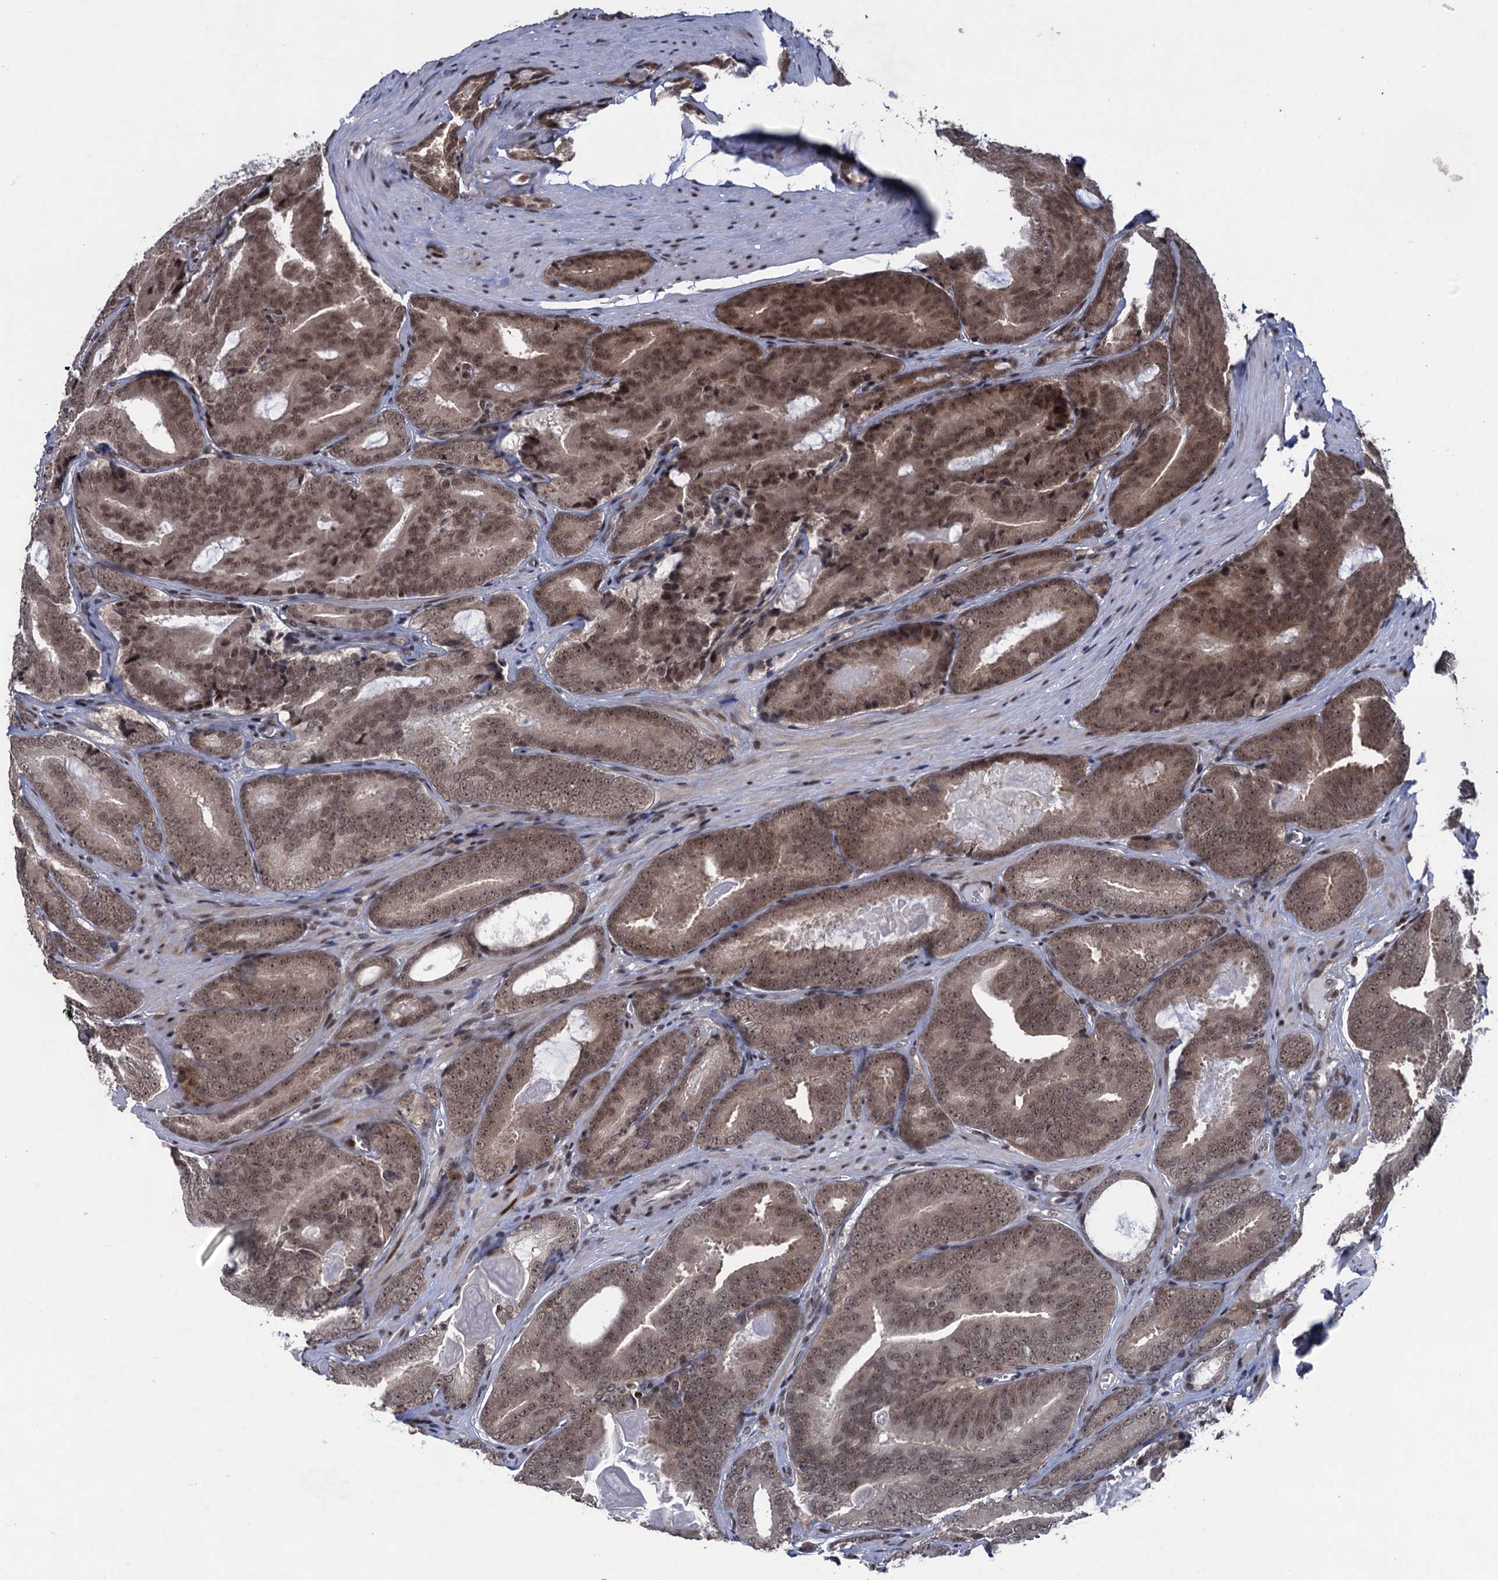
{"staining": {"intensity": "moderate", "quantity": ">75%", "location": "cytoplasmic/membranous,nuclear"}, "tissue": "prostate cancer", "cell_type": "Tumor cells", "image_type": "cancer", "snomed": [{"axis": "morphology", "description": "Adenocarcinoma, High grade"}, {"axis": "topography", "description": "Prostate"}], "caption": "Prostate cancer was stained to show a protein in brown. There is medium levels of moderate cytoplasmic/membranous and nuclear positivity in about >75% of tumor cells.", "gene": "ZNF169", "patient": {"sex": "male", "age": 66}}